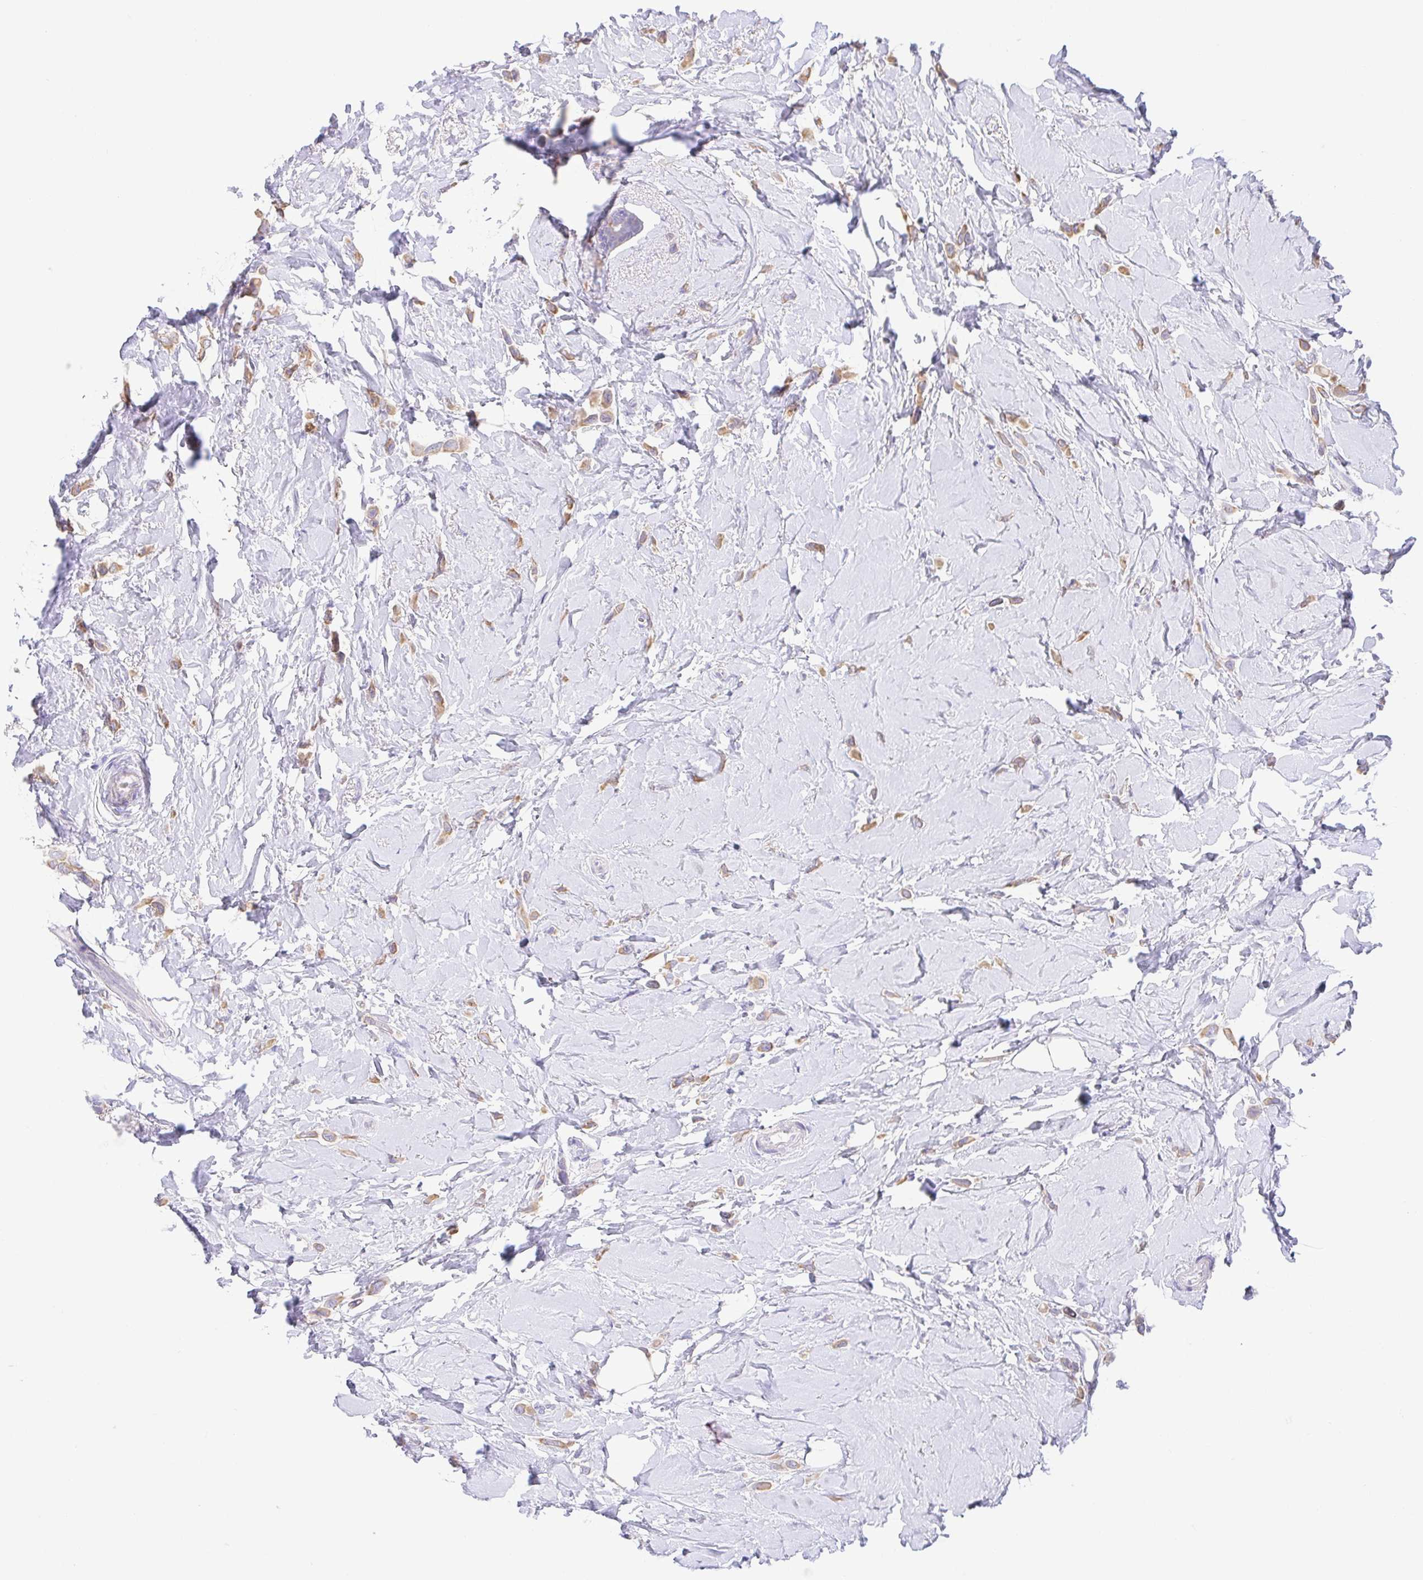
{"staining": {"intensity": "moderate", "quantity": ">75%", "location": "cytoplasmic/membranous"}, "tissue": "breast cancer", "cell_type": "Tumor cells", "image_type": "cancer", "snomed": [{"axis": "morphology", "description": "Lobular carcinoma"}, {"axis": "topography", "description": "Breast"}], "caption": "About >75% of tumor cells in human breast cancer (lobular carcinoma) show moderate cytoplasmic/membranous protein staining as visualized by brown immunohistochemical staining.", "gene": "FABP3", "patient": {"sex": "female", "age": 66}}